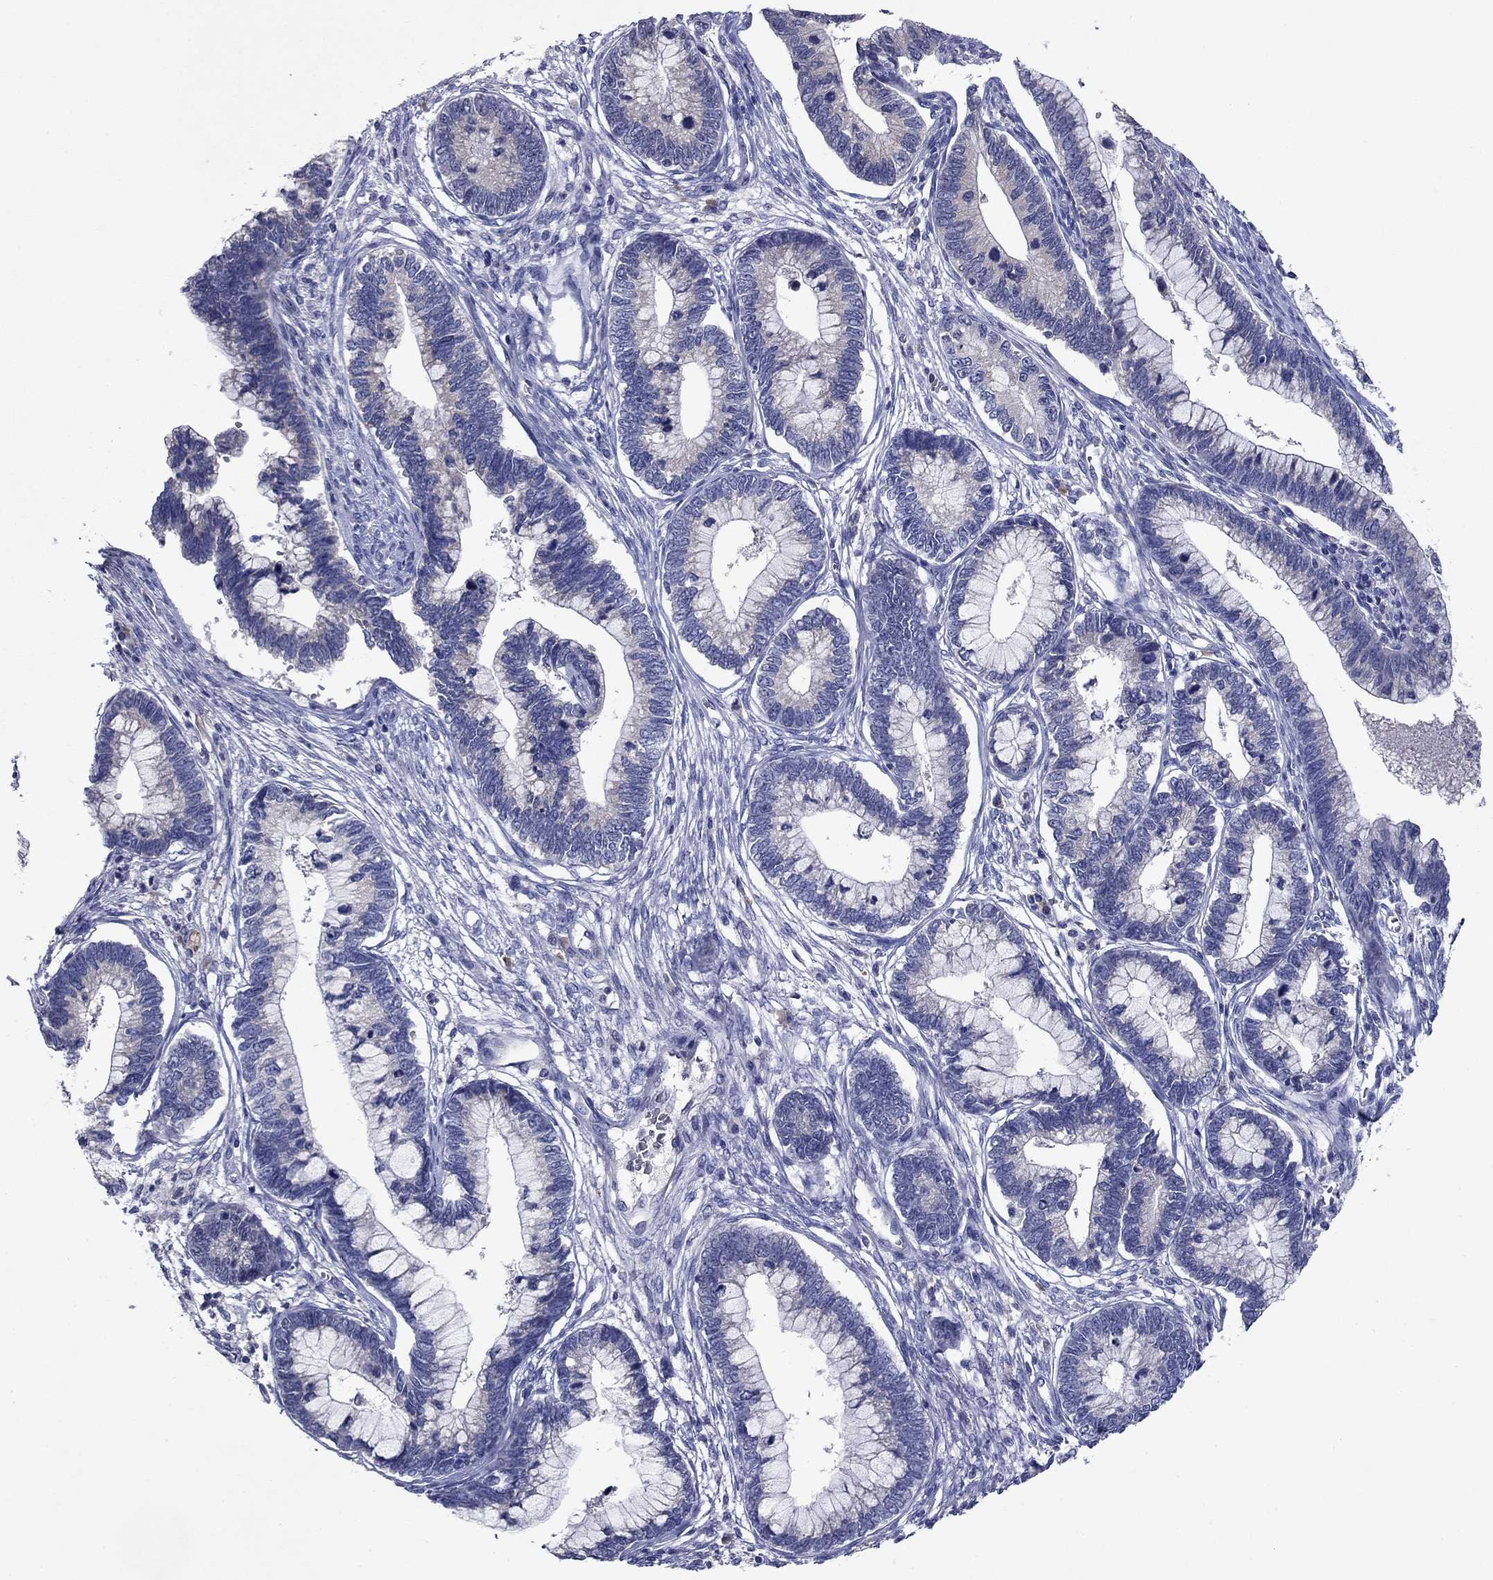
{"staining": {"intensity": "negative", "quantity": "none", "location": "none"}, "tissue": "cervical cancer", "cell_type": "Tumor cells", "image_type": "cancer", "snomed": [{"axis": "morphology", "description": "Adenocarcinoma, NOS"}, {"axis": "topography", "description": "Cervix"}], "caption": "Adenocarcinoma (cervical) was stained to show a protein in brown. There is no significant positivity in tumor cells. The staining was performed using DAB to visualize the protein expression in brown, while the nuclei were stained in blue with hematoxylin (Magnification: 20x).", "gene": "SULT2B1", "patient": {"sex": "female", "age": 44}}